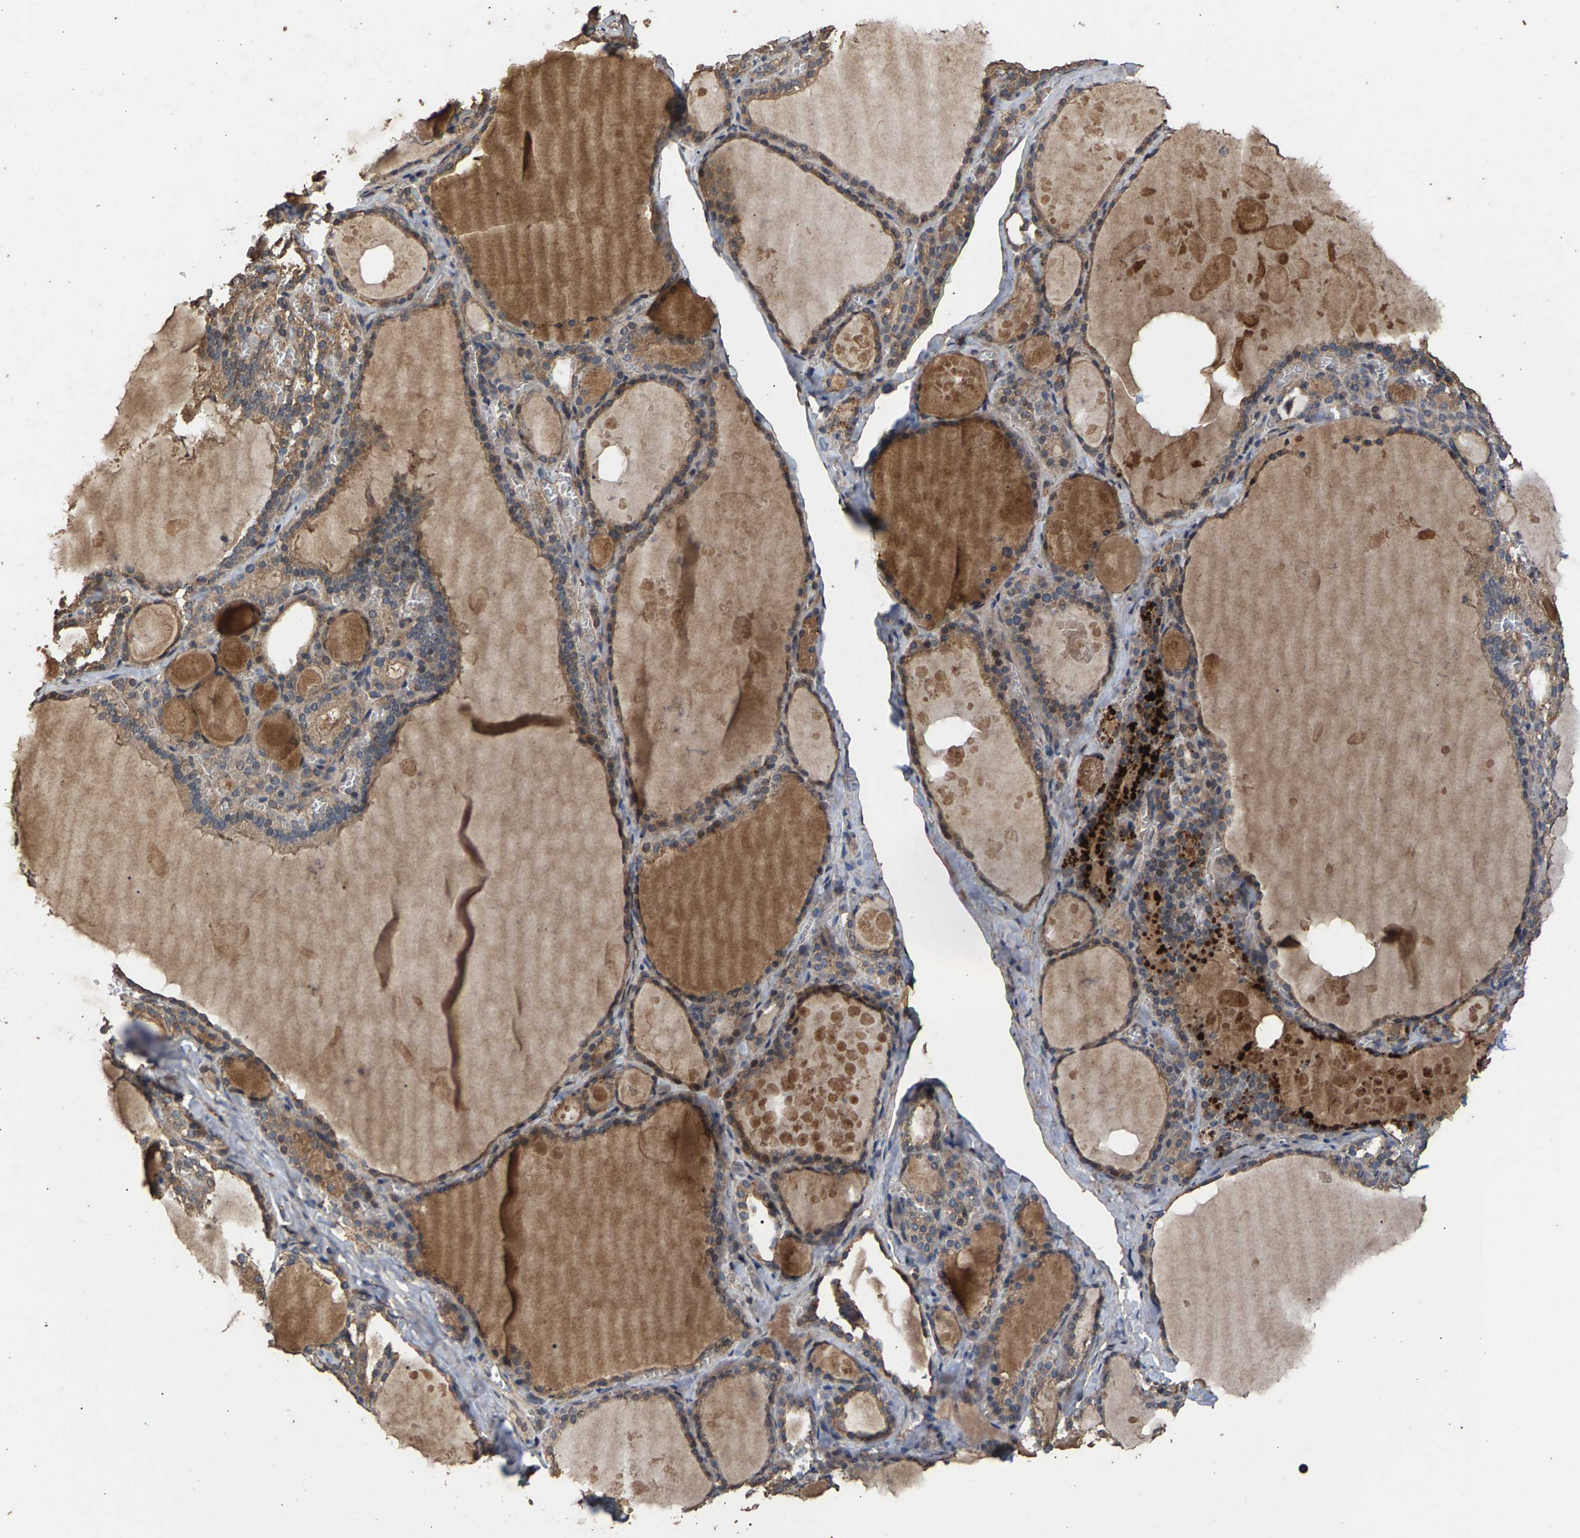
{"staining": {"intensity": "moderate", "quantity": ">75%", "location": "cytoplasmic/membranous"}, "tissue": "thyroid gland", "cell_type": "Glandular cells", "image_type": "normal", "snomed": [{"axis": "morphology", "description": "Normal tissue, NOS"}, {"axis": "topography", "description": "Thyroid gland"}], "caption": "Protein staining of normal thyroid gland shows moderate cytoplasmic/membranous expression in approximately >75% of glandular cells. The protein of interest is shown in brown color, while the nuclei are stained blue.", "gene": "HTRA3", "patient": {"sex": "male", "age": 56}}